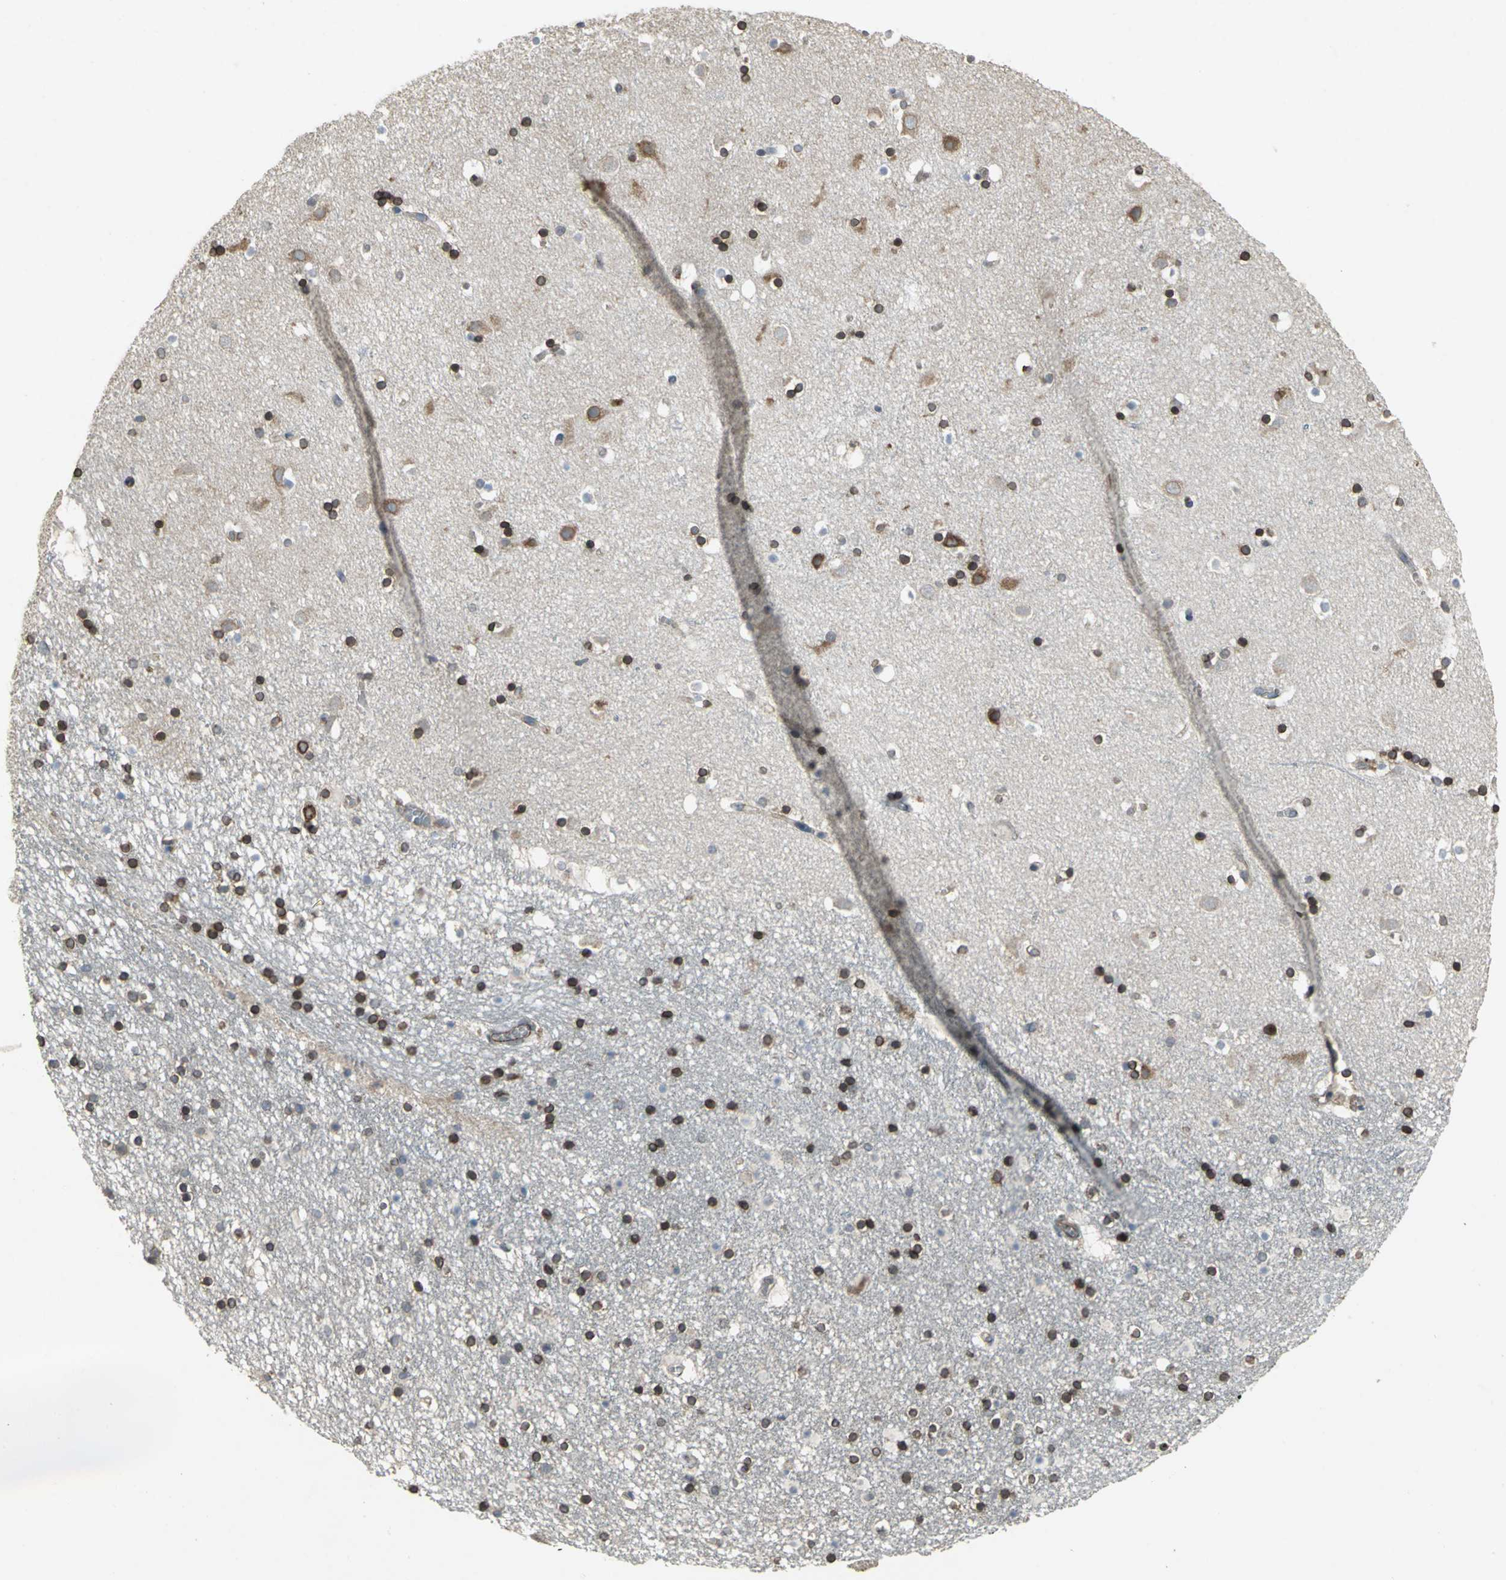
{"staining": {"intensity": "moderate", "quantity": "25%-75%", "location": "cytoplasmic/membranous"}, "tissue": "caudate", "cell_type": "Glial cells", "image_type": "normal", "snomed": [{"axis": "morphology", "description": "Normal tissue, NOS"}, {"axis": "topography", "description": "Lateral ventricle wall"}], "caption": "A photomicrograph of caudate stained for a protein demonstrates moderate cytoplasmic/membranous brown staining in glial cells. The staining was performed using DAB (3,3'-diaminobenzidine) to visualize the protein expression in brown, while the nuclei were stained in blue with hematoxylin (Magnification: 20x).", "gene": "SYVN1", "patient": {"sex": "male", "age": 45}}